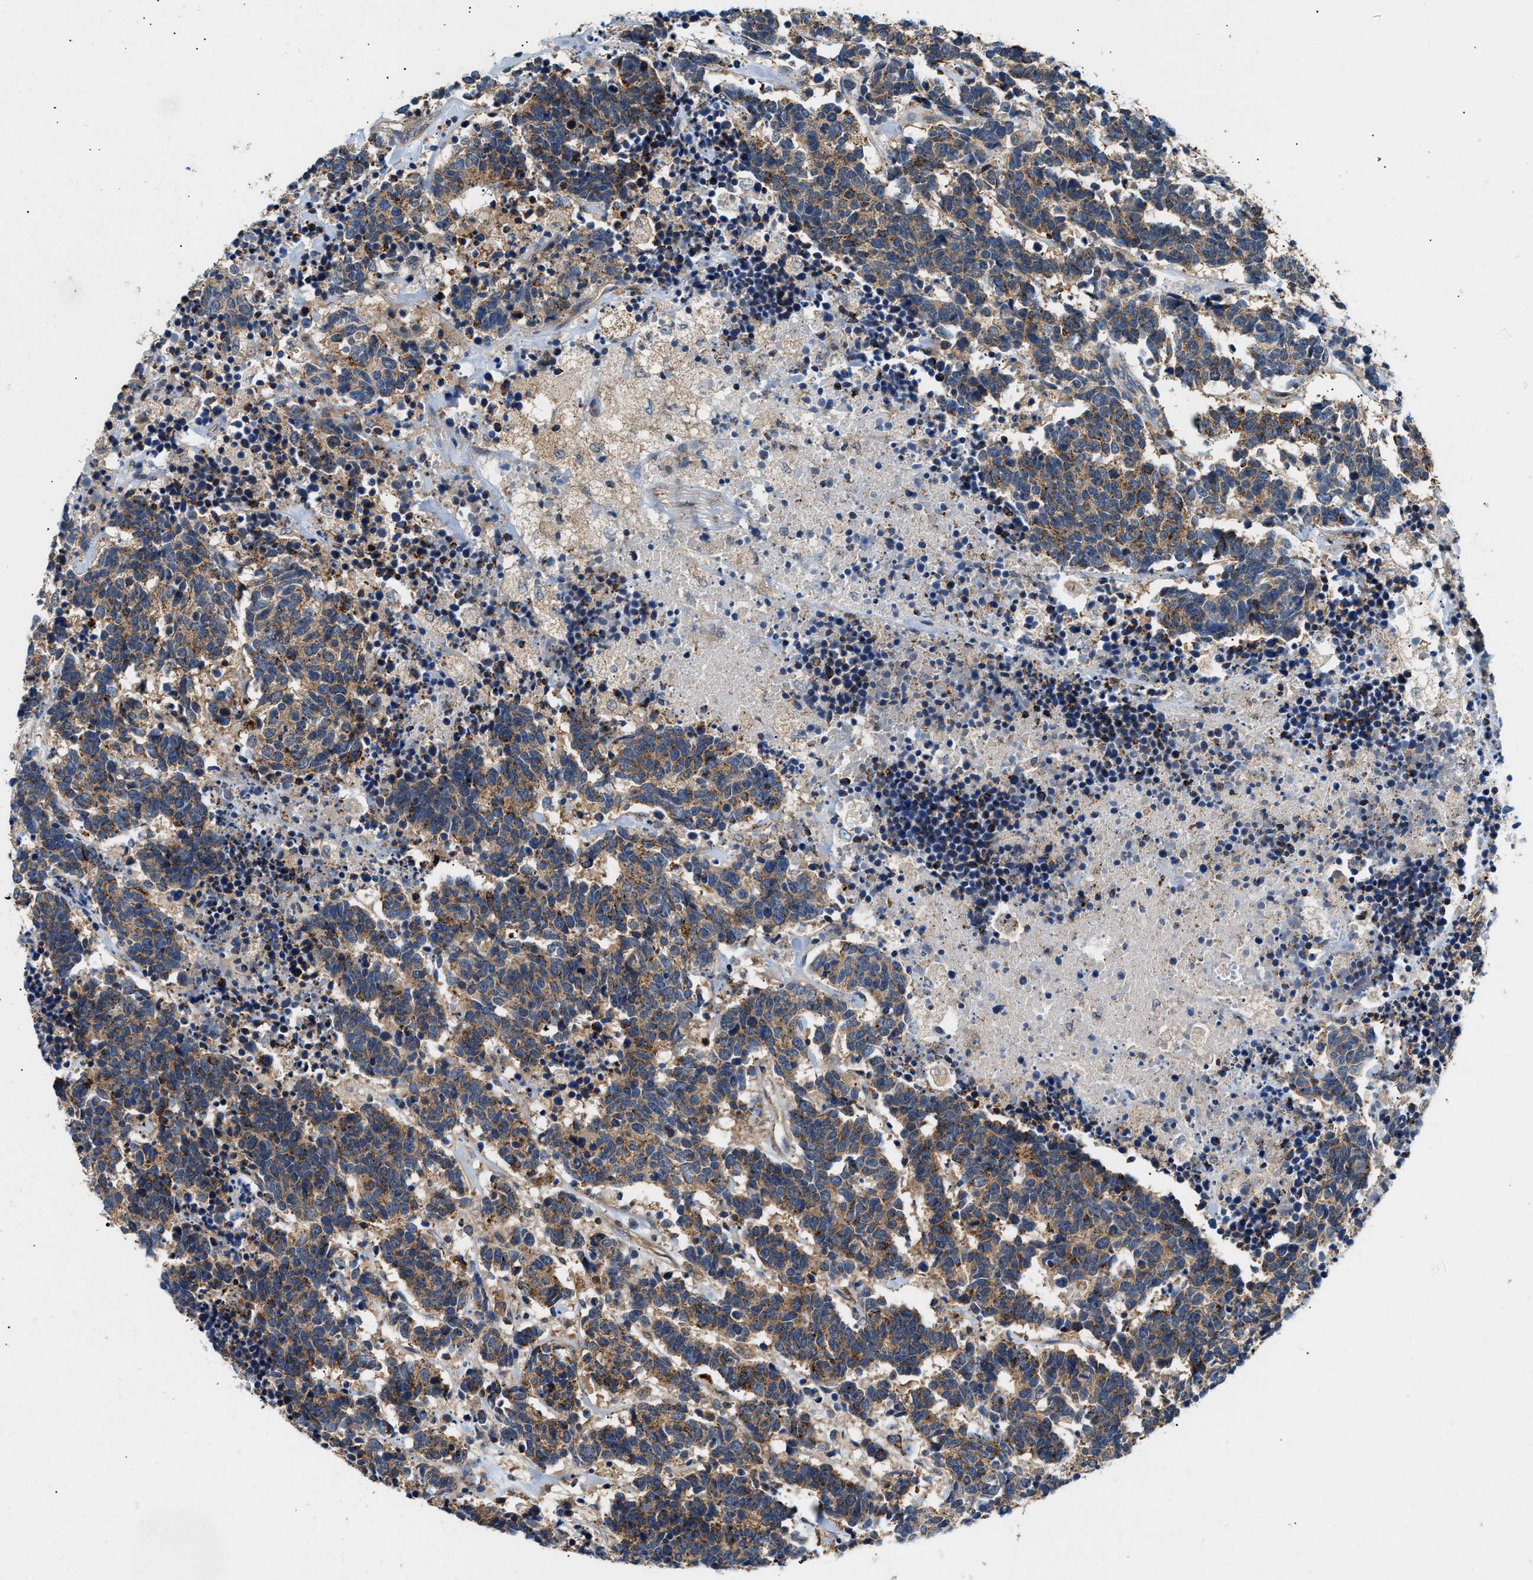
{"staining": {"intensity": "strong", "quantity": "<25%", "location": "cytoplasmic/membranous"}, "tissue": "carcinoid", "cell_type": "Tumor cells", "image_type": "cancer", "snomed": [{"axis": "morphology", "description": "Carcinoma, NOS"}, {"axis": "morphology", "description": "Carcinoid, malignant, NOS"}, {"axis": "topography", "description": "Urinary bladder"}], "caption": "The image reveals immunohistochemical staining of carcinoid. There is strong cytoplasmic/membranous expression is seen in about <25% of tumor cells.", "gene": "CCM2", "patient": {"sex": "male", "age": 57}}